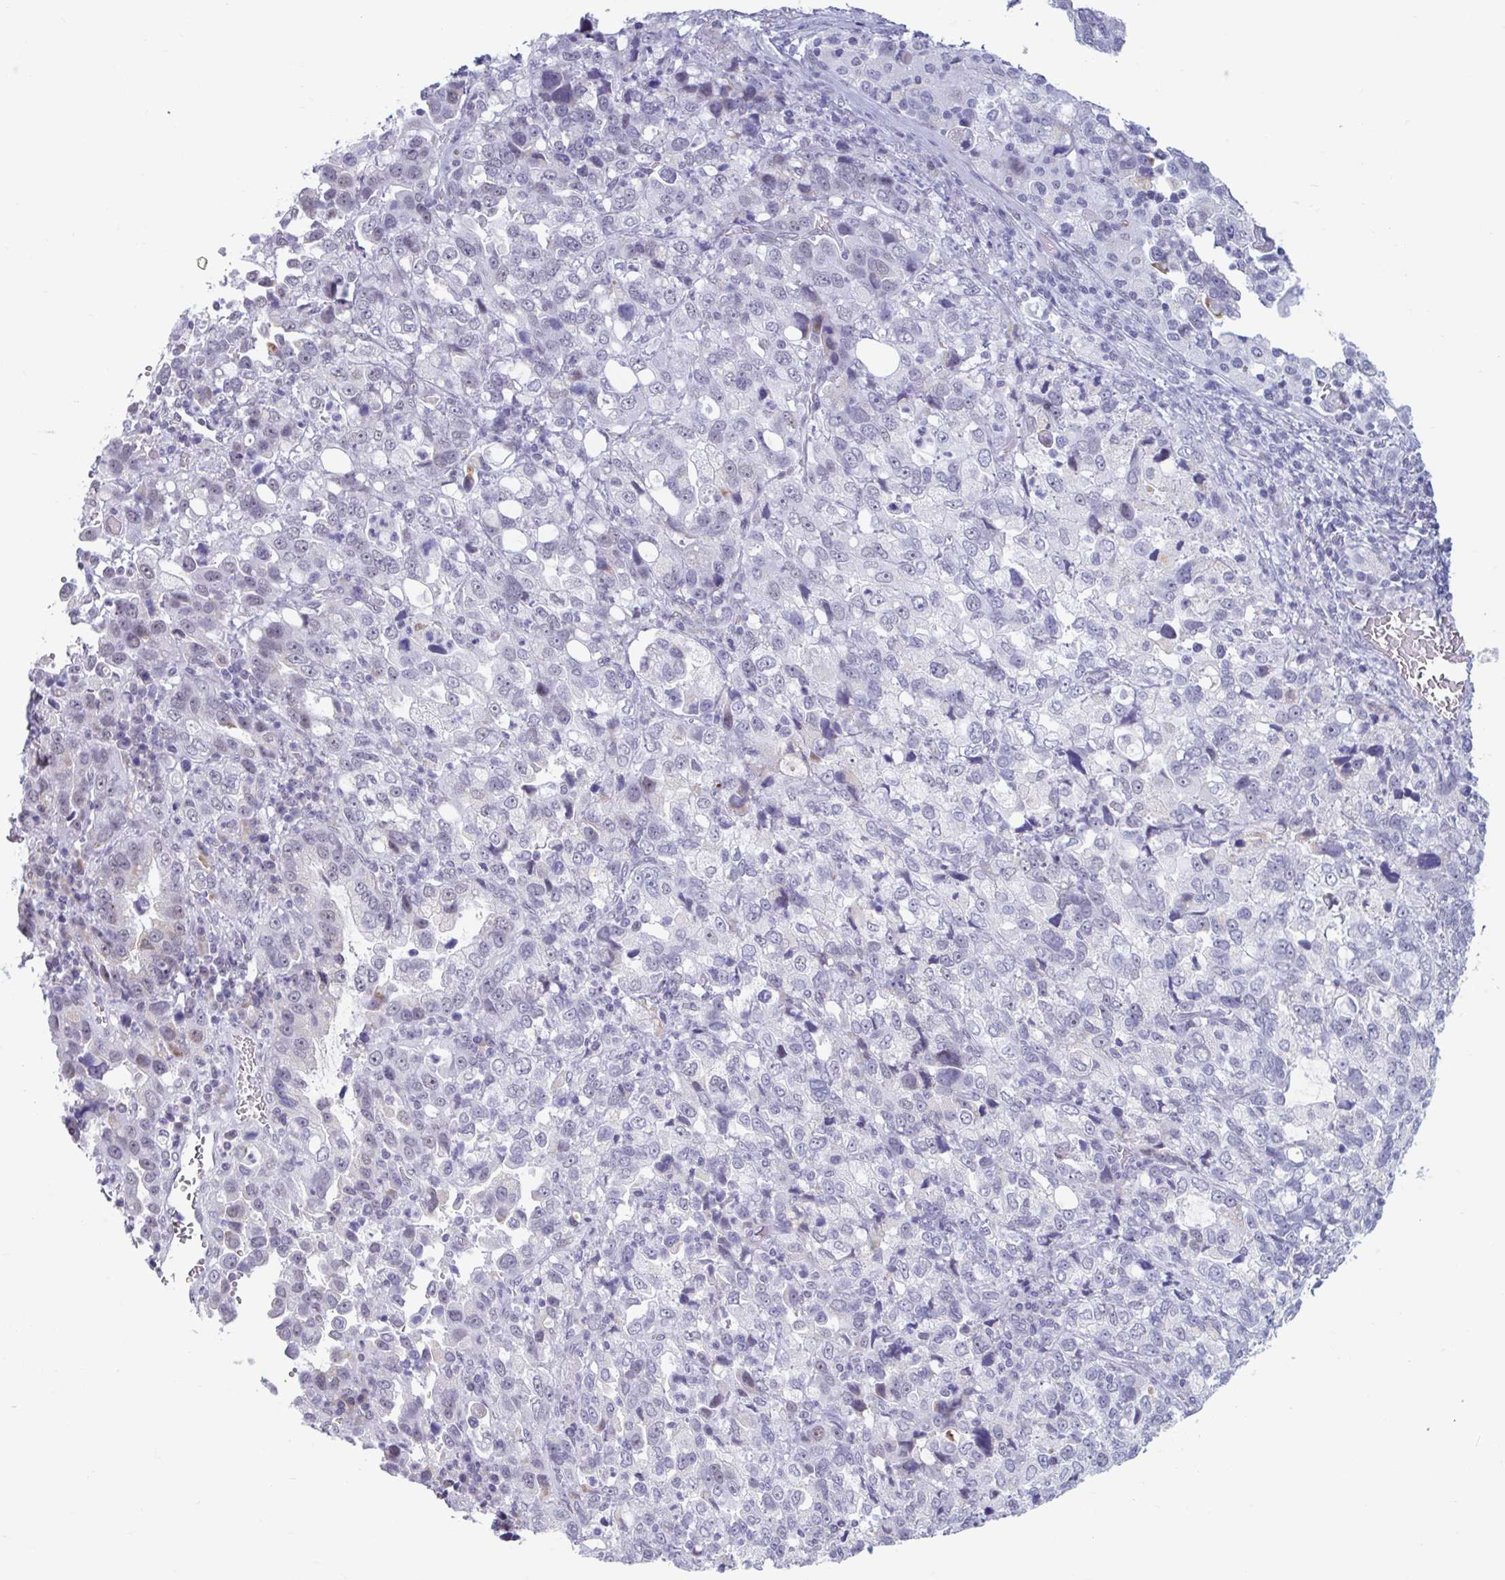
{"staining": {"intensity": "negative", "quantity": "none", "location": "none"}, "tissue": "stomach cancer", "cell_type": "Tumor cells", "image_type": "cancer", "snomed": [{"axis": "morphology", "description": "Adenocarcinoma, NOS"}, {"axis": "topography", "description": "Stomach, upper"}], "caption": "Tumor cells show no significant protein expression in adenocarcinoma (stomach). (DAB (3,3'-diaminobenzidine) IHC with hematoxylin counter stain).", "gene": "MSMB", "patient": {"sex": "female", "age": 81}}